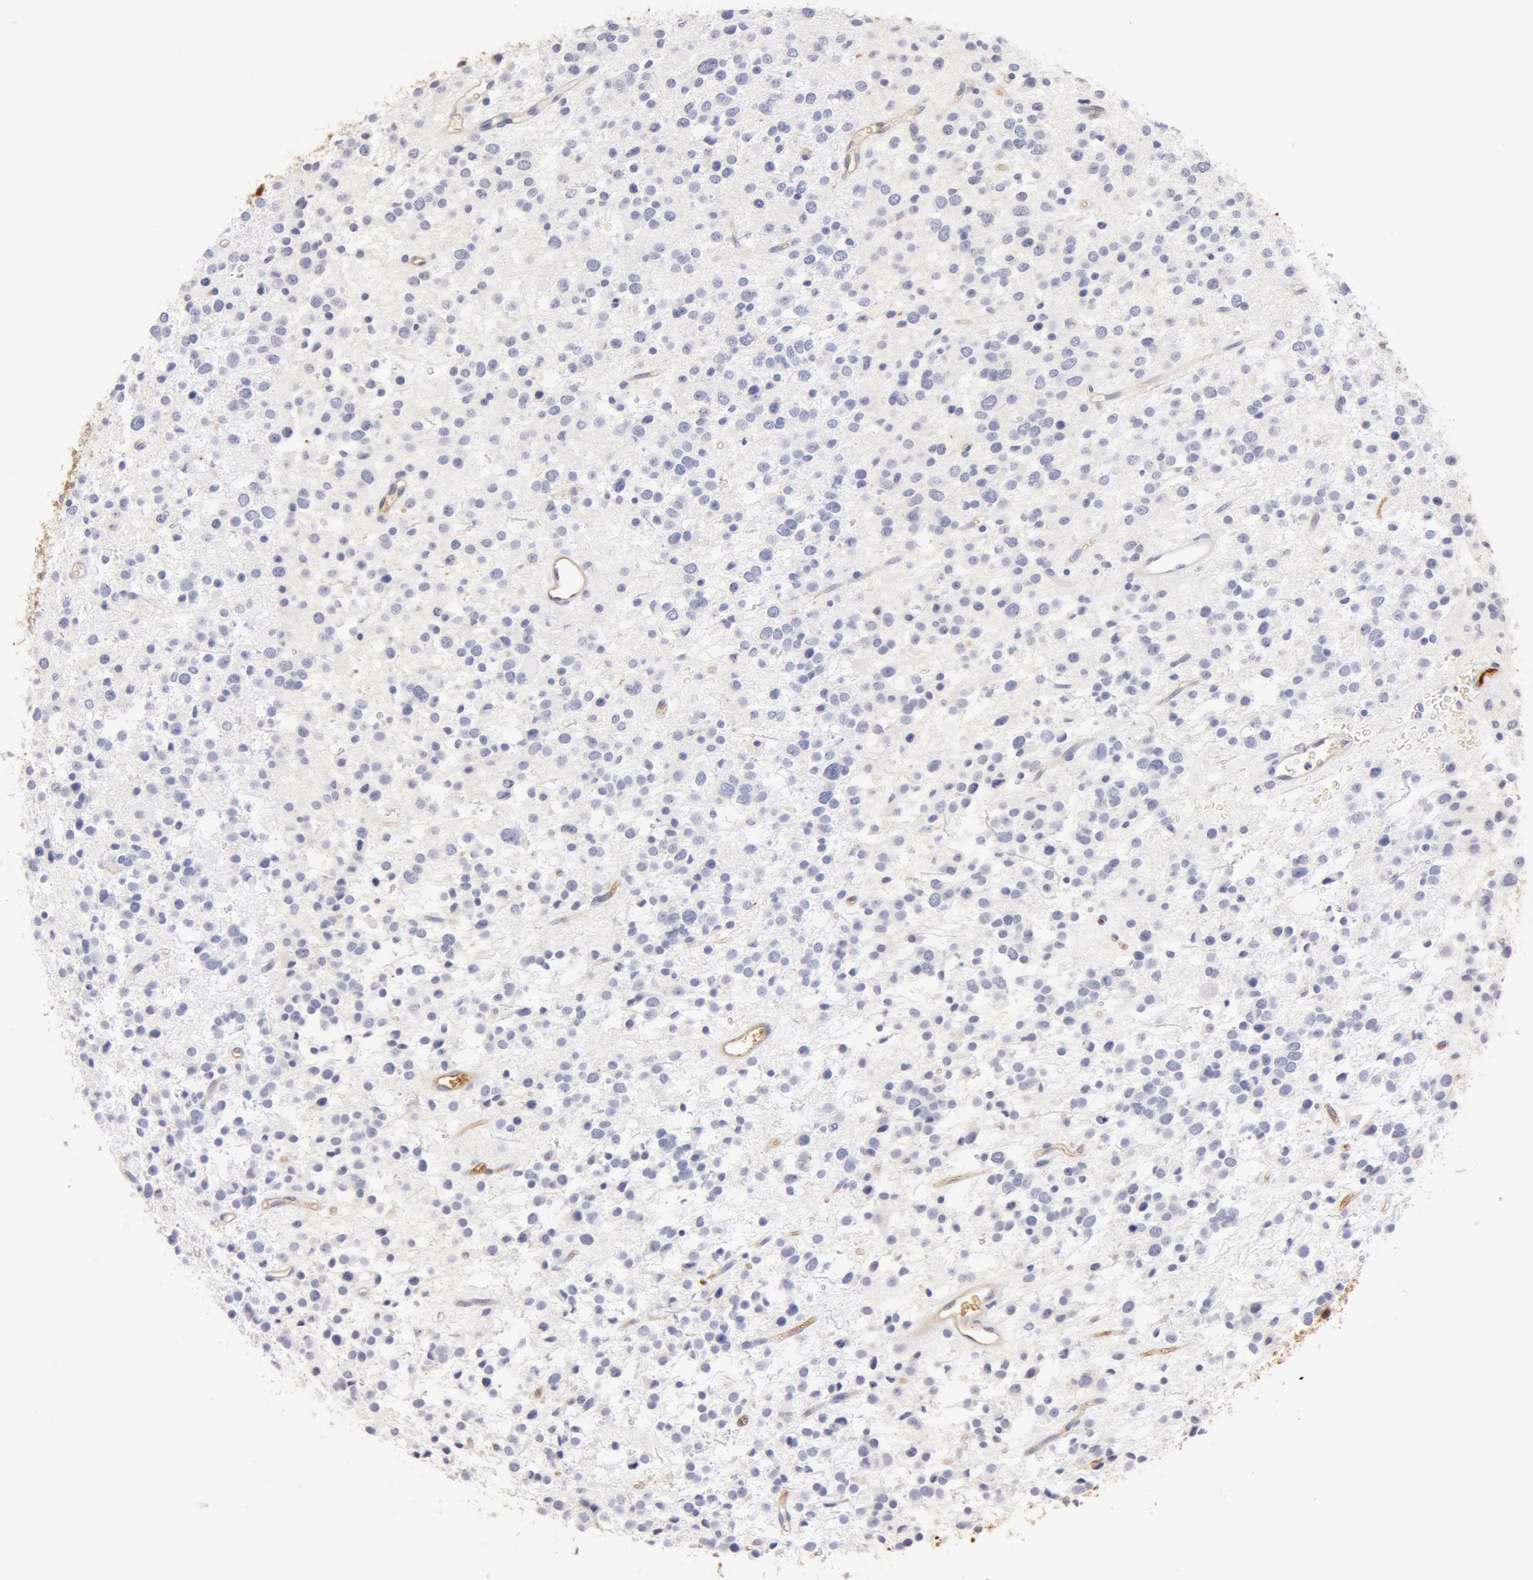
{"staining": {"intensity": "negative", "quantity": "none", "location": "none"}, "tissue": "glioma", "cell_type": "Tumor cells", "image_type": "cancer", "snomed": [{"axis": "morphology", "description": "Glioma, malignant, Low grade"}, {"axis": "topography", "description": "Brain"}], "caption": "Immunohistochemistry histopathology image of neoplastic tissue: human glioma stained with DAB demonstrates no significant protein staining in tumor cells. Brightfield microscopy of immunohistochemistry (IHC) stained with DAB (3,3'-diaminobenzidine) (brown) and hematoxylin (blue), captured at high magnification.", "gene": "GC", "patient": {"sex": "female", "age": 36}}